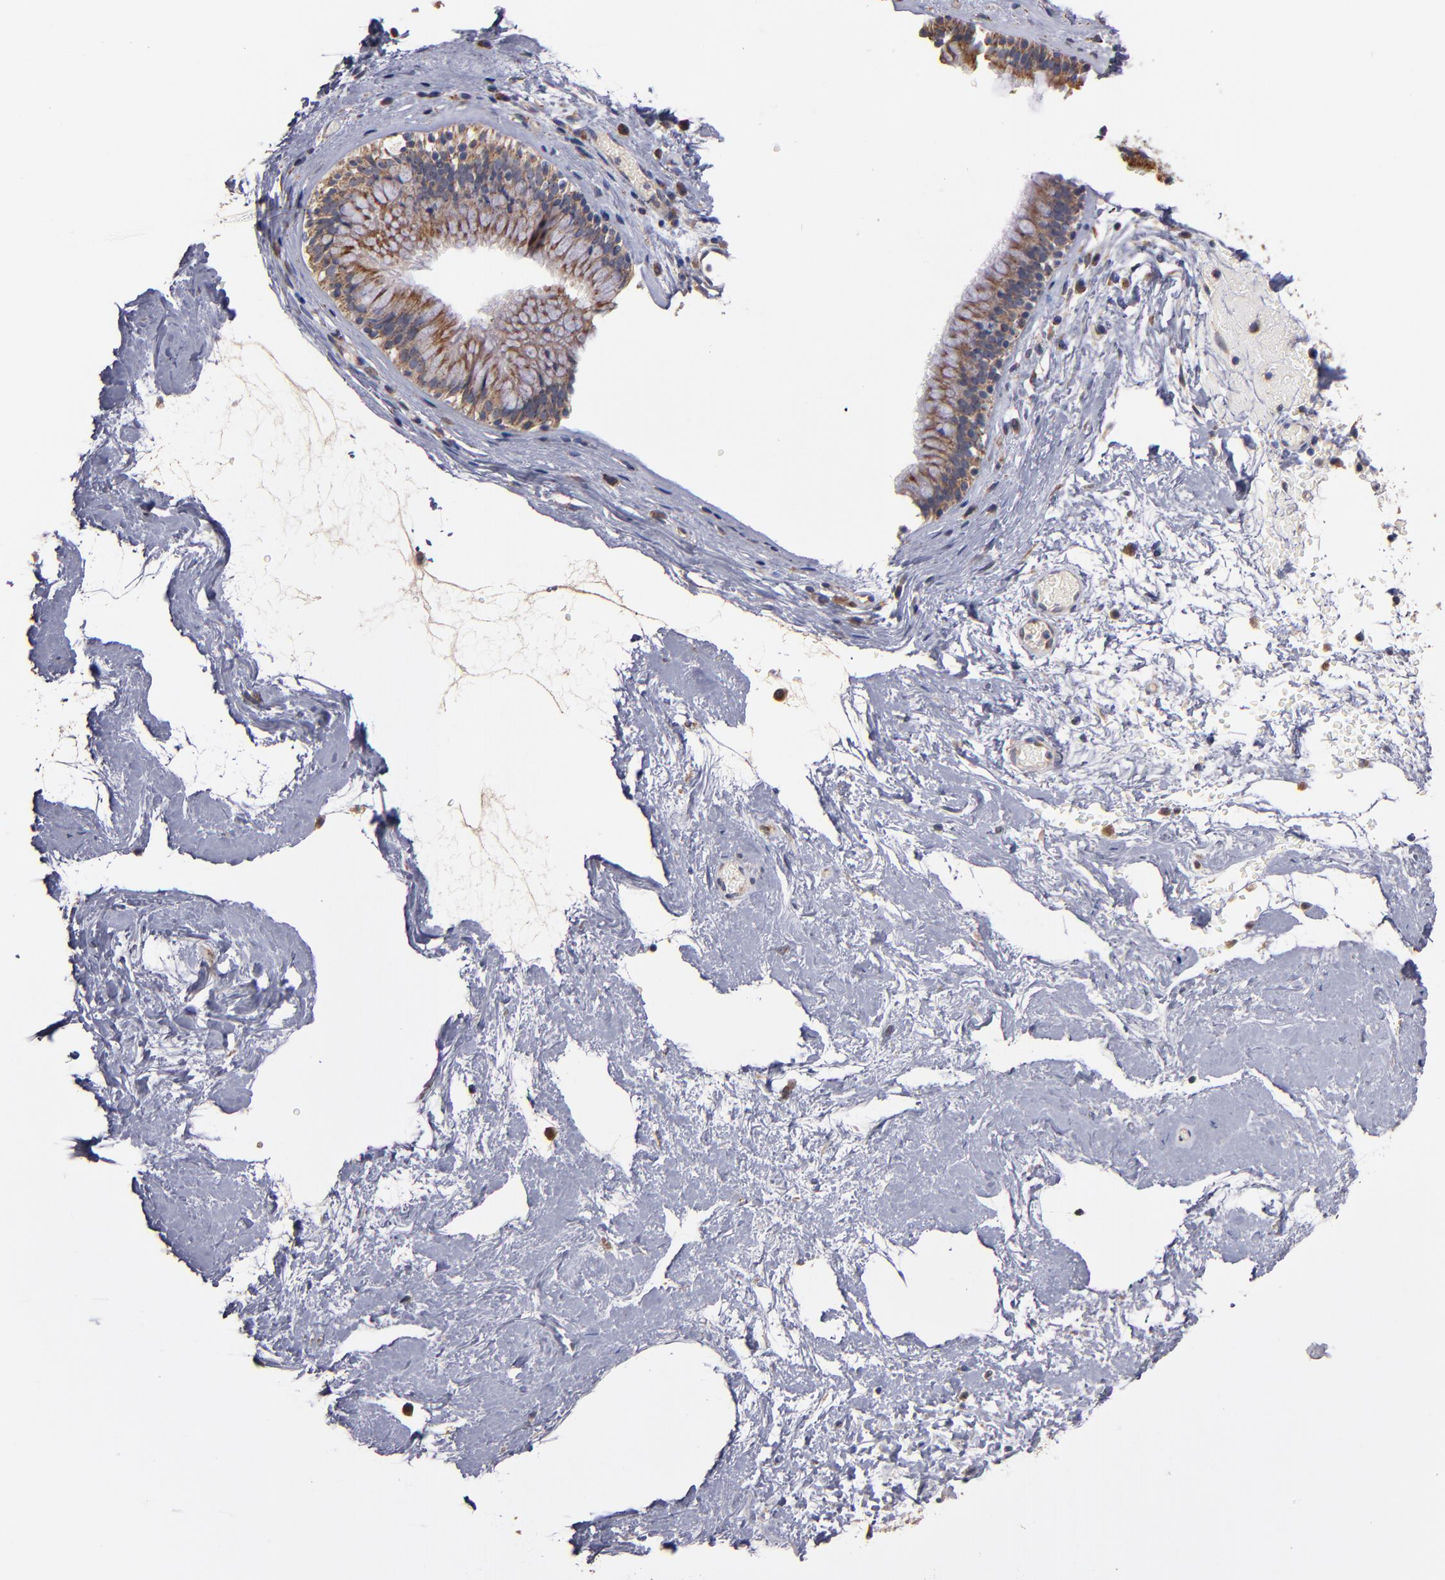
{"staining": {"intensity": "moderate", "quantity": ">75%", "location": "cytoplasmic/membranous"}, "tissue": "nasopharynx", "cell_type": "Respiratory epithelial cells", "image_type": "normal", "snomed": [{"axis": "morphology", "description": "Normal tissue, NOS"}, {"axis": "morphology", "description": "Inflammation, NOS"}, {"axis": "topography", "description": "Nasopharynx"}], "caption": "Immunohistochemistry histopathology image of unremarkable nasopharynx stained for a protein (brown), which exhibits medium levels of moderate cytoplasmic/membranous staining in about >75% of respiratory epithelial cells.", "gene": "DIABLO", "patient": {"sex": "male", "age": 48}}